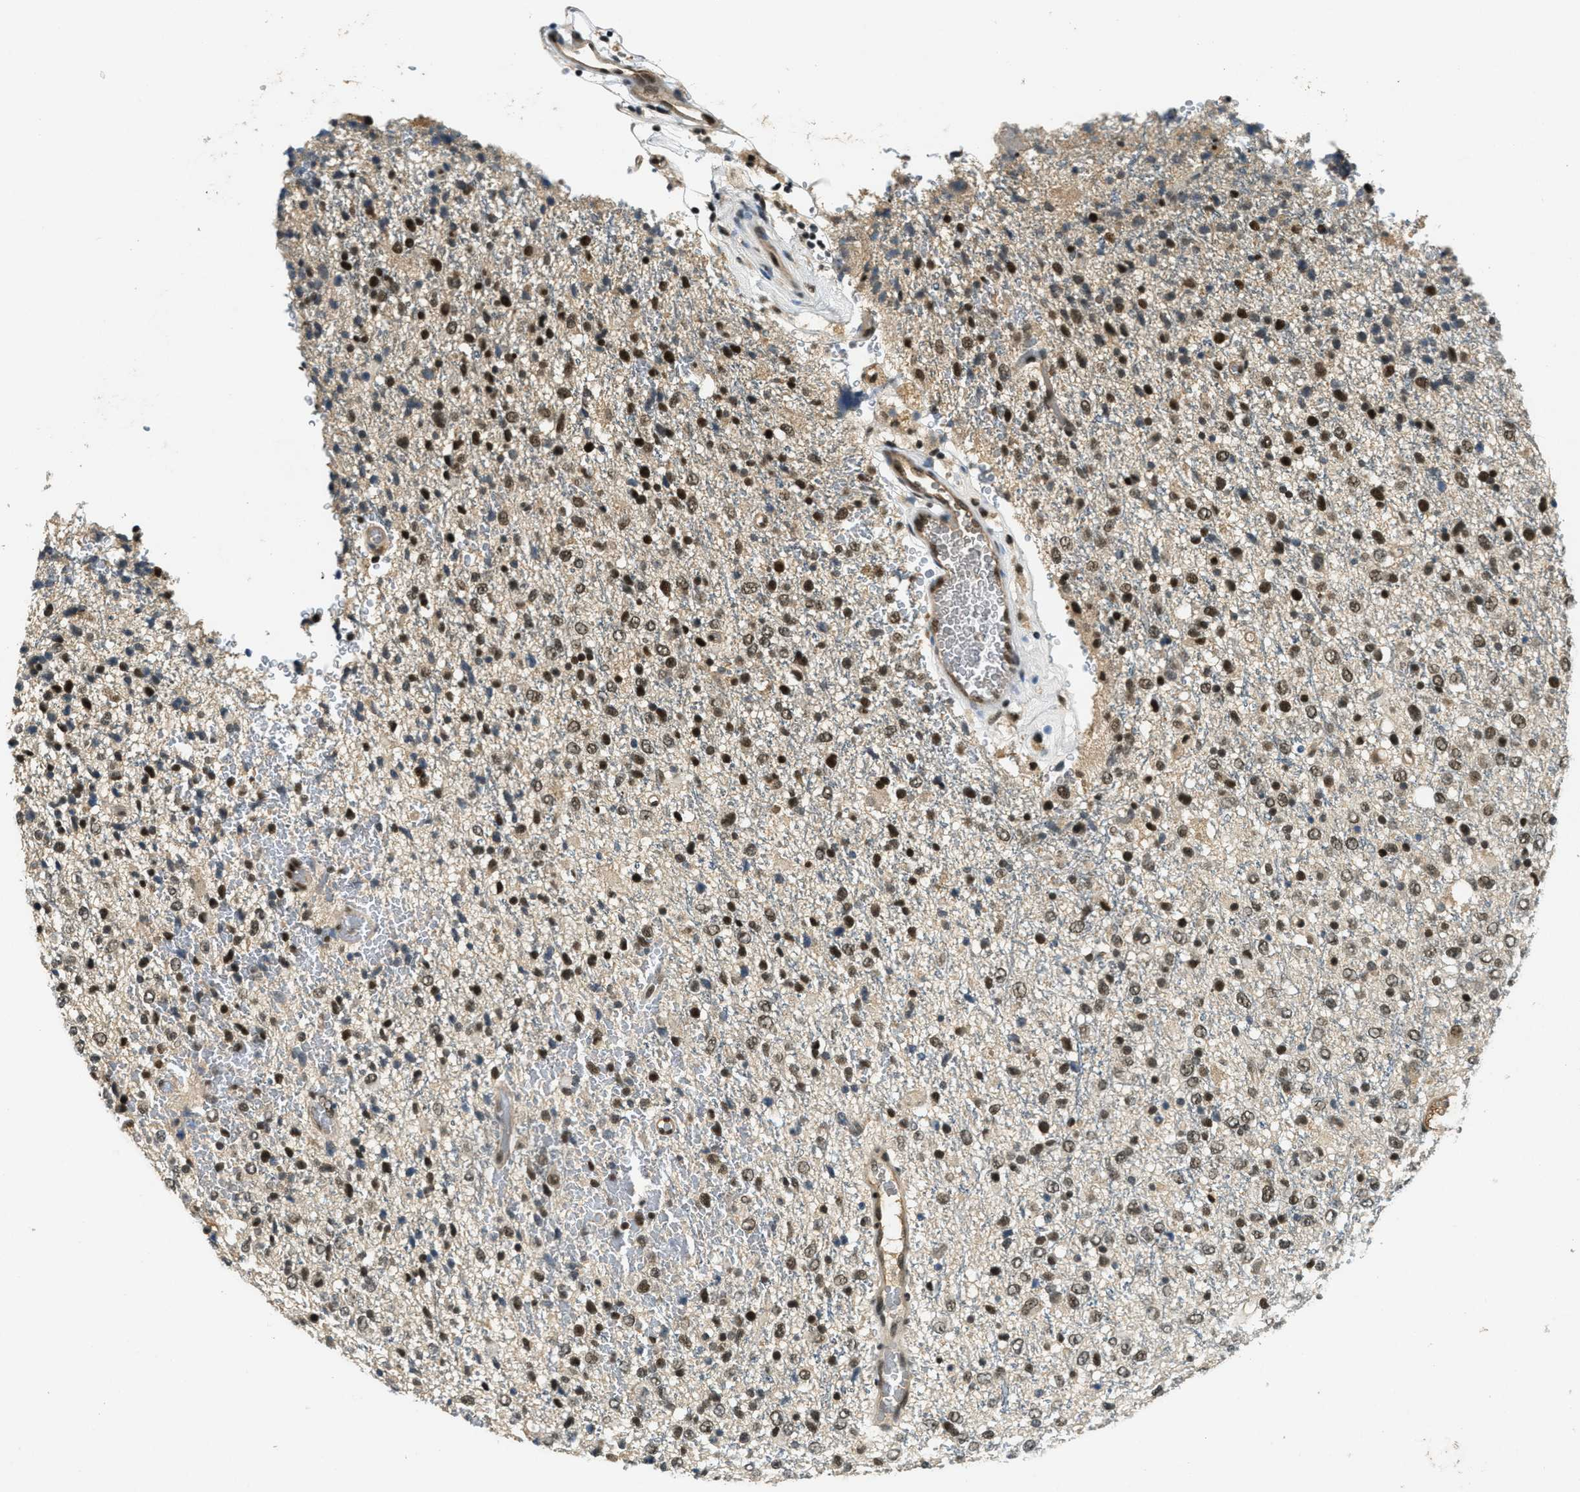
{"staining": {"intensity": "strong", "quantity": ">75%", "location": "nuclear"}, "tissue": "glioma", "cell_type": "Tumor cells", "image_type": "cancer", "snomed": [{"axis": "morphology", "description": "Glioma, malignant, High grade"}, {"axis": "topography", "description": "pancreas cauda"}], "caption": "DAB immunohistochemical staining of glioma exhibits strong nuclear protein expression in about >75% of tumor cells.", "gene": "ZNF148", "patient": {"sex": "male", "age": 60}}